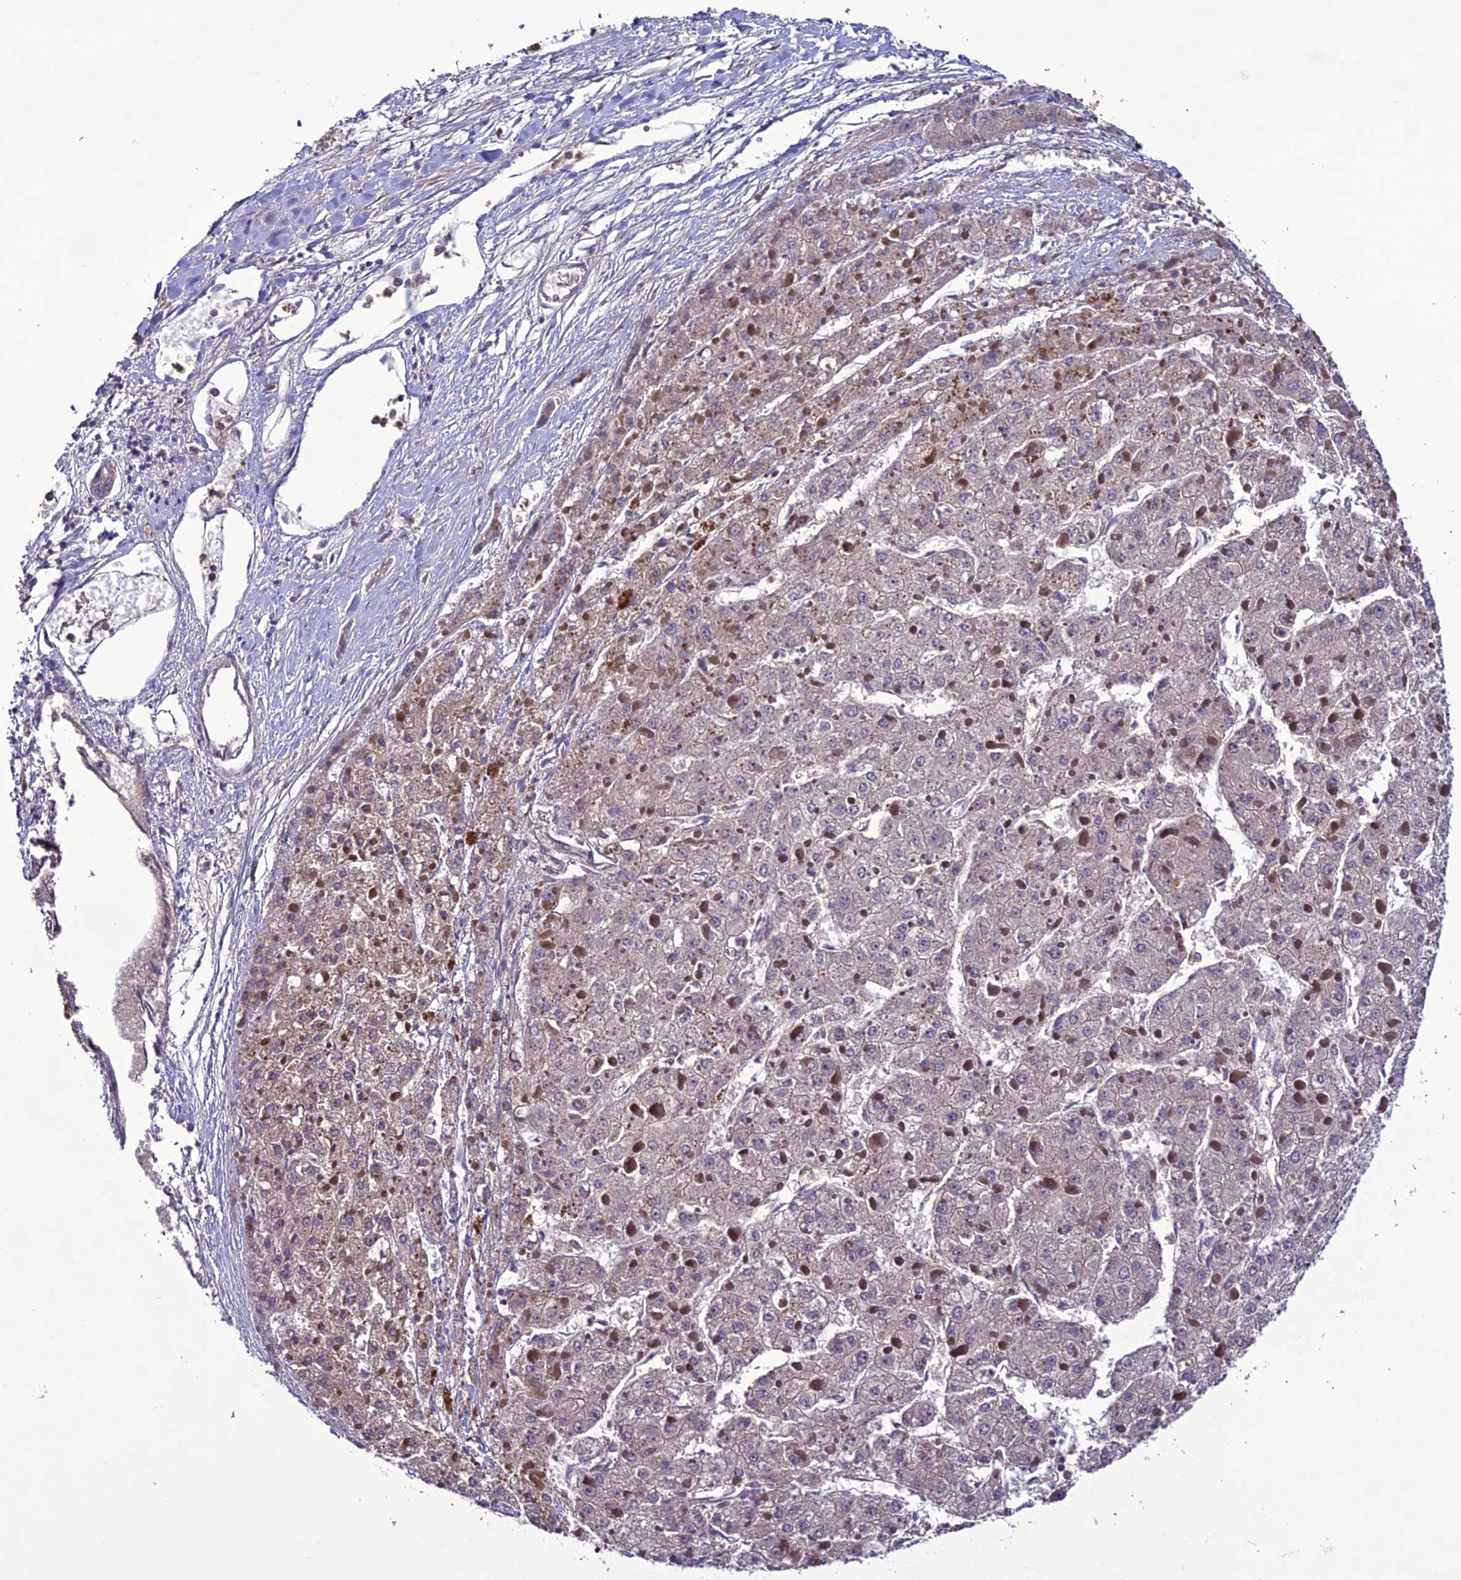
{"staining": {"intensity": "weak", "quantity": "25%-75%", "location": "cytoplasmic/membranous"}, "tissue": "liver cancer", "cell_type": "Tumor cells", "image_type": "cancer", "snomed": [{"axis": "morphology", "description": "Carcinoma, Hepatocellular, NOS"}, {"axis": "topography", "description": "Liver"}], "caption": "Immunohistochemistry (IHC) photomicrograph of neoplastic tissue: human liver cancer (hepatocellular carcinoma) stained using immunohistochemistry (IHC) reveals low levels of weak protein expression localized specifically in the cytoplasmic/membranous of tumor cells, appearing as a cytoplasmic/membranous brown color.", "gene": "C2orf76", "patient": {"sex": "female", "age": 73}}